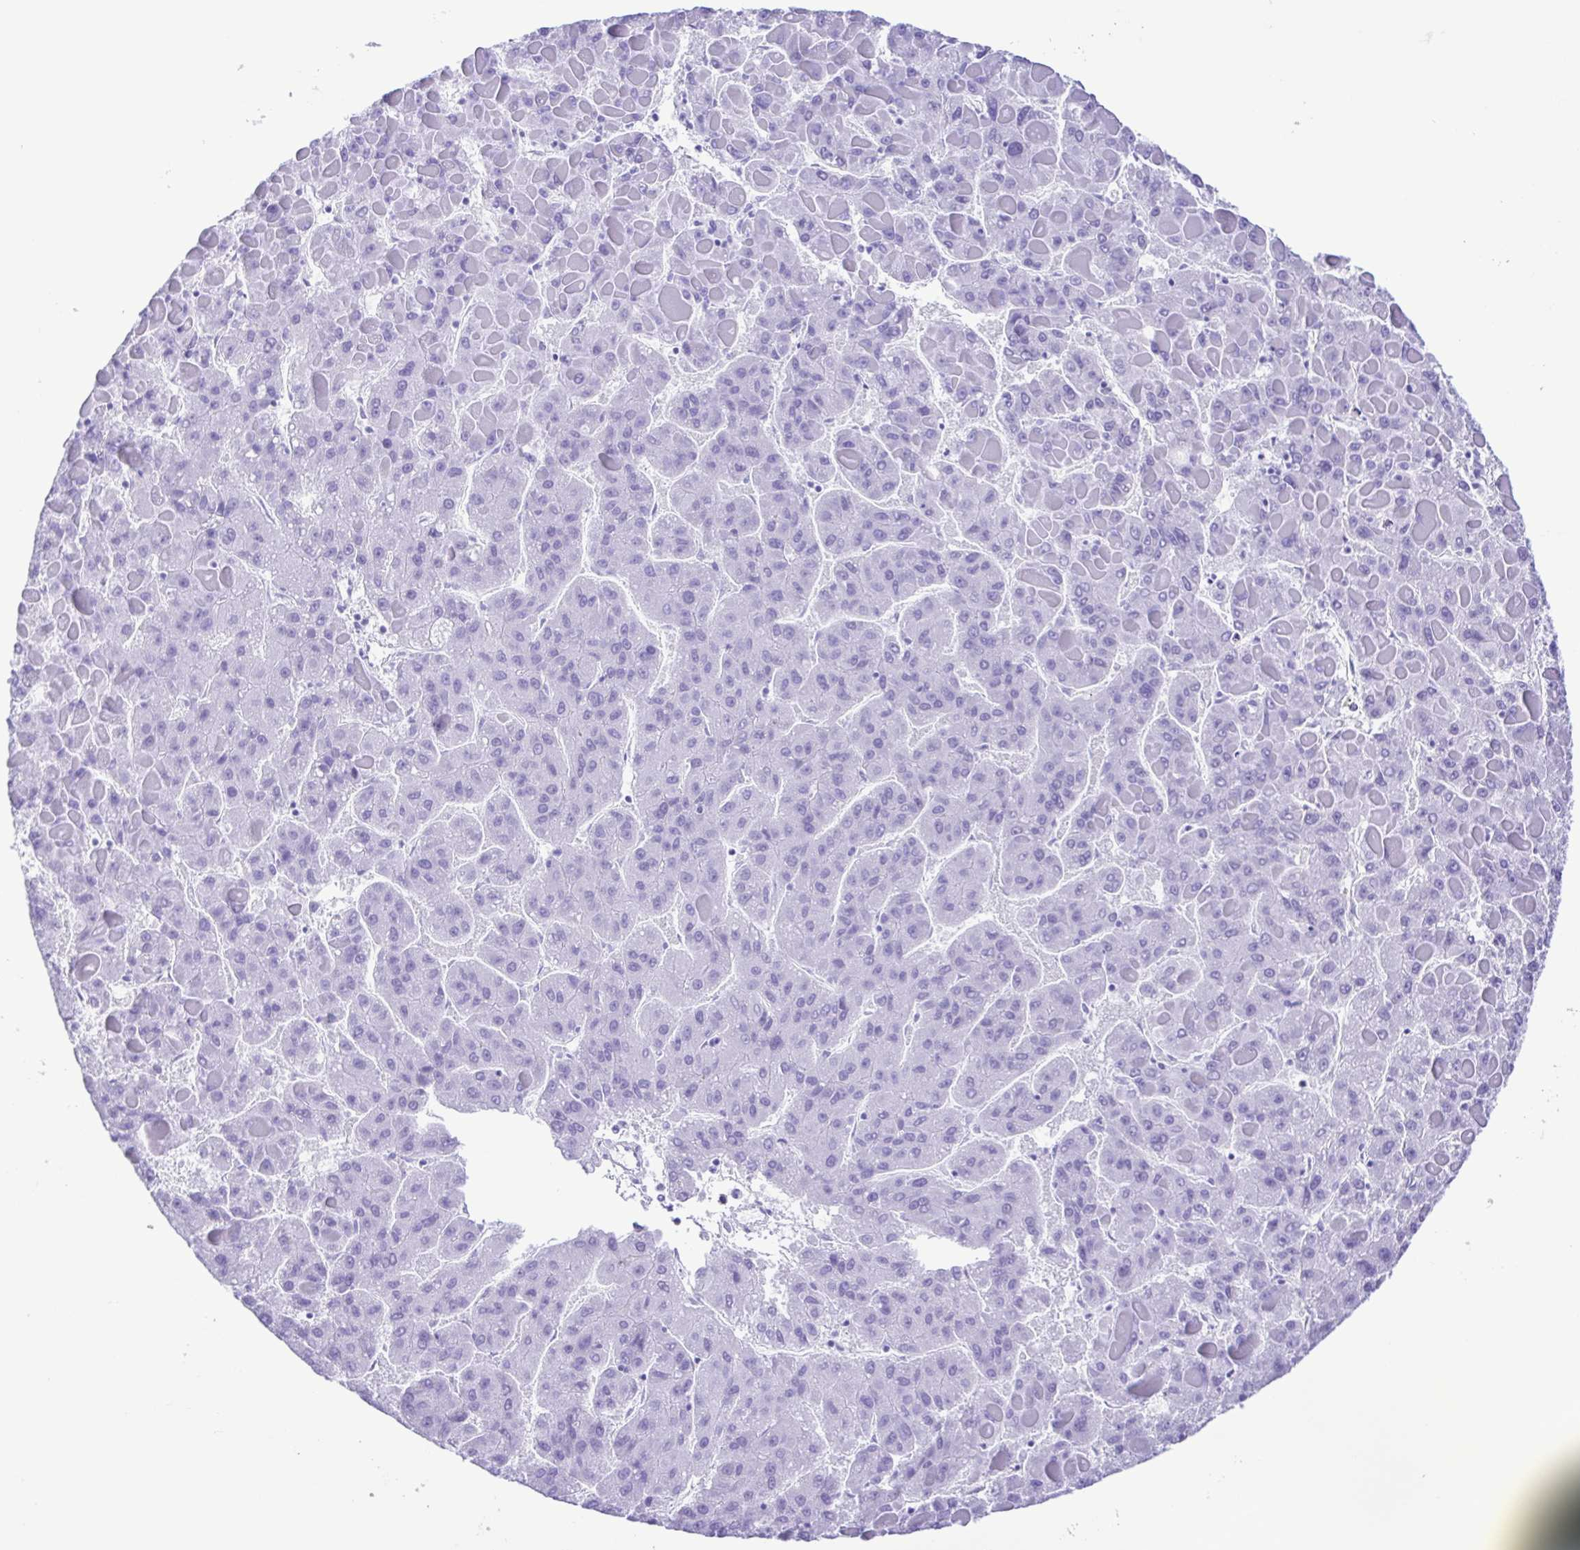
{"staining": {"intensity": "negative", "quantity": "none", "location": "none"}, "tissue": "liver cancer", "cell_type": "Tumor cells", "image_type": "cancer", "snomed": [{"axis": "morphology", "description": "Carcinoma, Hepatocellular, NOS"}, {"axis": "topography", "description": "Liver"}], "caption": "Tumor cells show no significant expression in liver cancer (hepatocellular carcinoma).", "gene": "ERP27", "patient": {"sex": "female", "age": 82}}